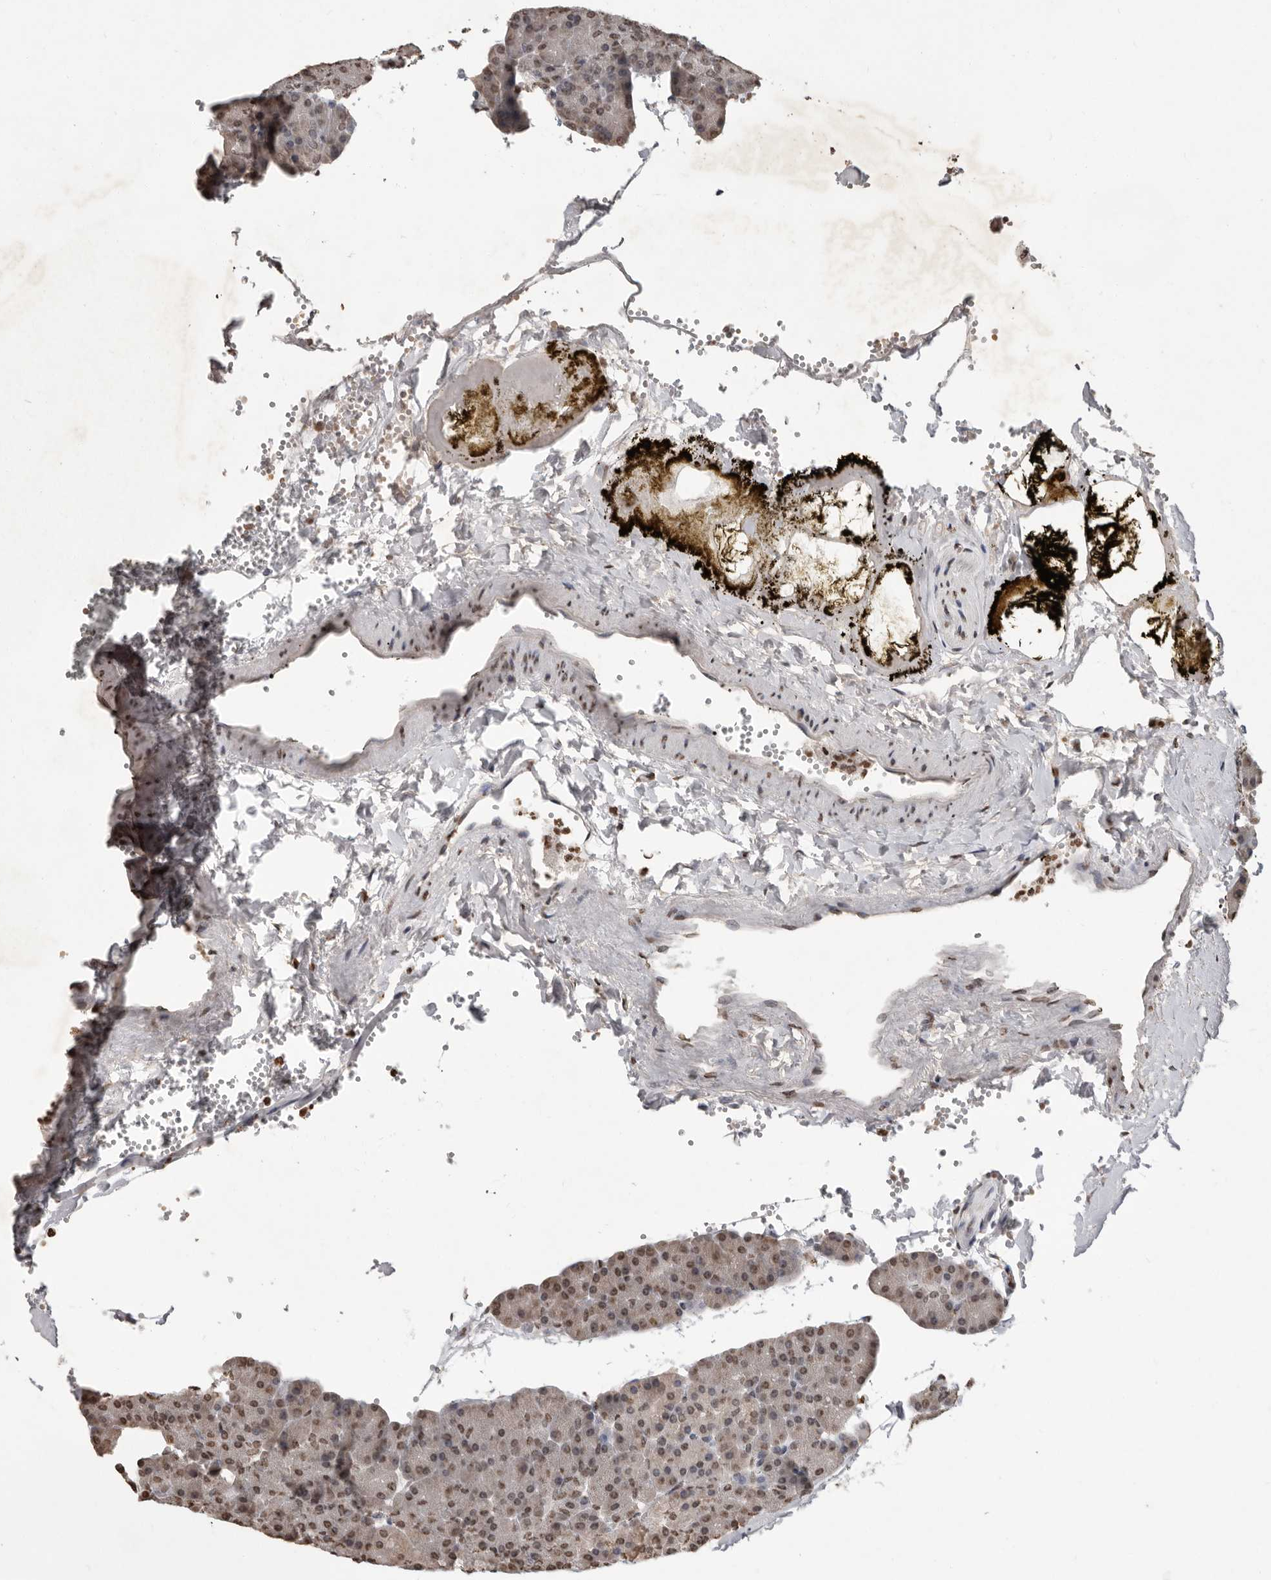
{"staining": {"intensity": "moderate", "quantity": "25%-75%", "location": "nuclear"}, "tissue": "pancreas", "cell_type": "Exocrine glandular cells", "image_type": "normal", "snomed": [{"axis": "morphology", "description": "Normal tissue, NOS"}, {"axis": "morphology", "description": "Carcinoid, malignant, NOS"}, {"axis": "topography", "description": "Pancreas"}], "caption": "A photomicrograph of human pancreas stained for a protein shows moderate nuclear brown staining in exocrine glandular cells. The protein is shown in brown color, while the nuclei are stained blue.", "gene": "WDR45", "patient": {"sex": "female", "age": 35}}